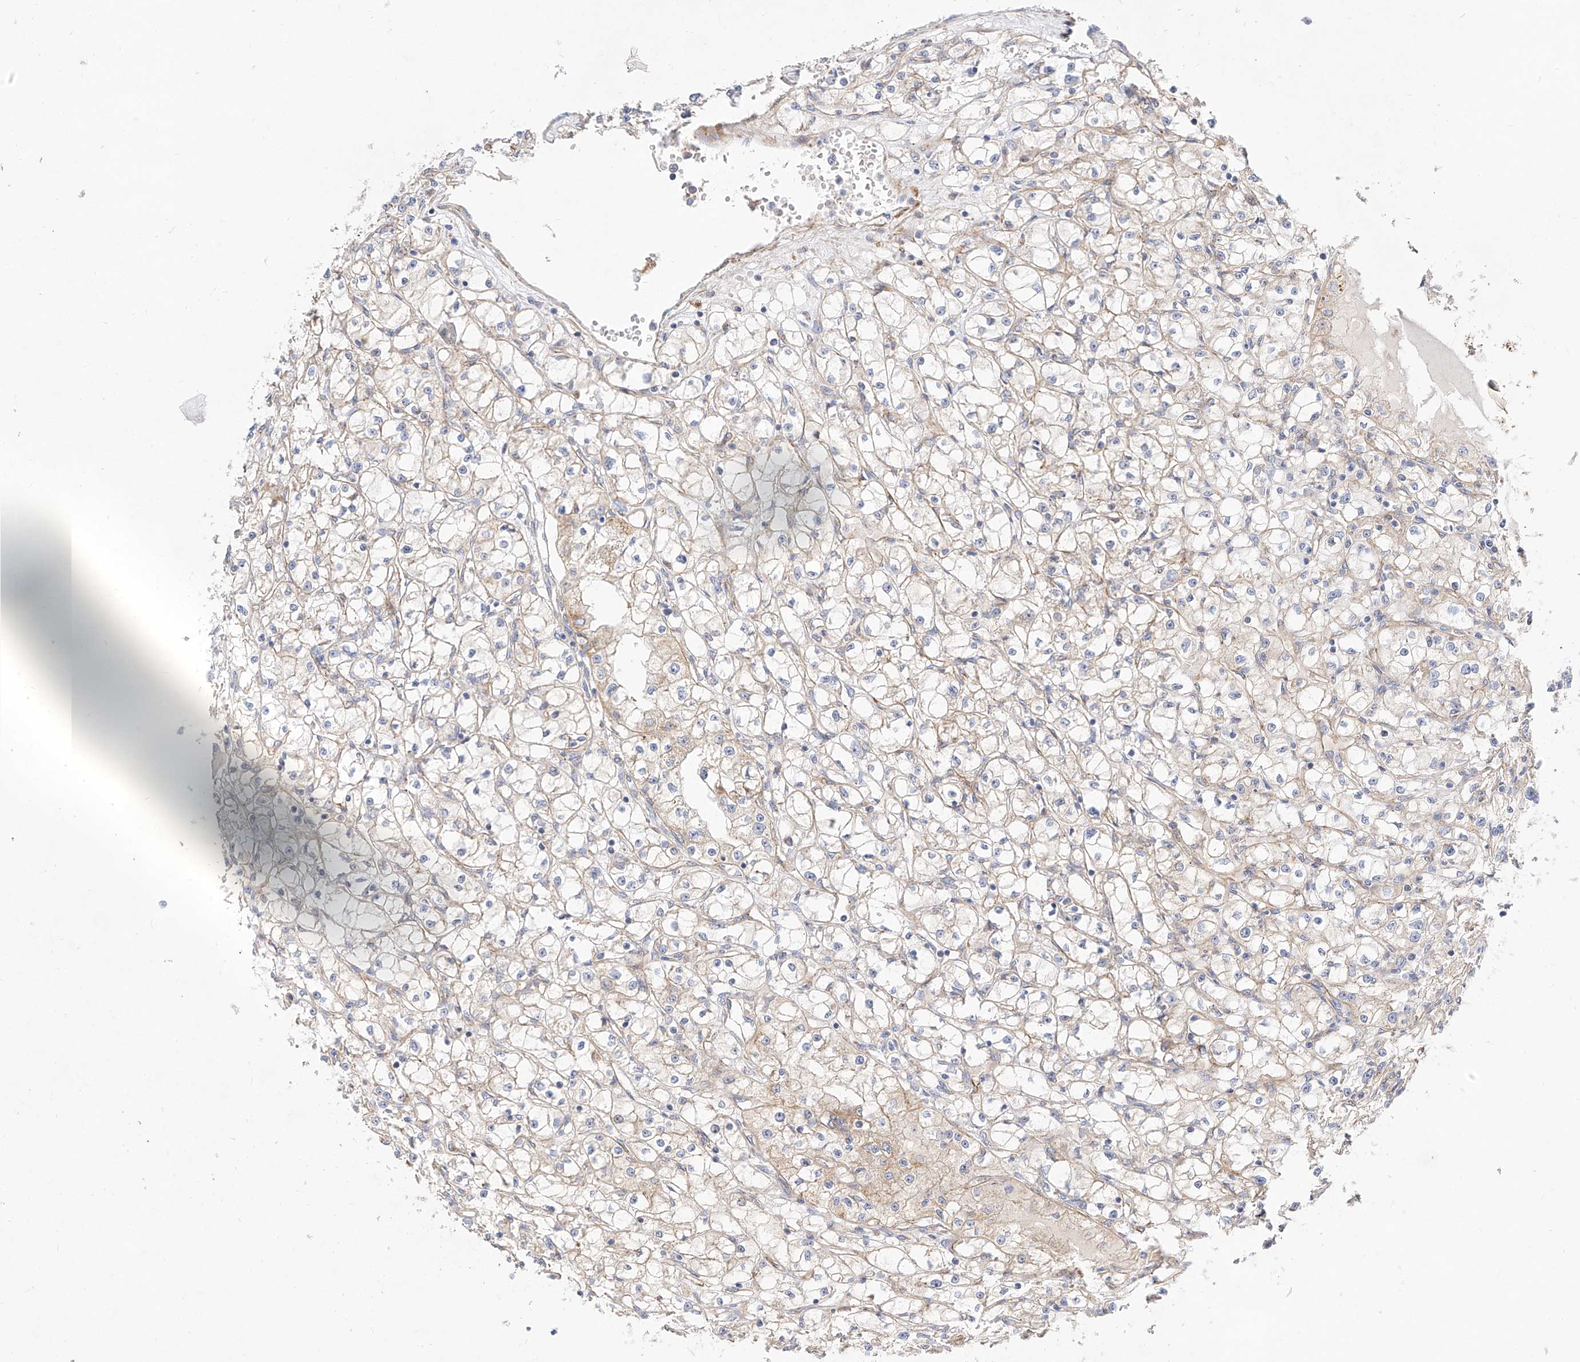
{"staining": {"intensity": "weak", "quantity": "25%-75%", "location": "cytoplasmic/membranous"}, "tissue": "renal cancer", "cell_type": "Tumor cells", "image_type": "cancer", "snomed": [{"axis": "morphology", "description": "Adenocarcinoma, NOS"}, {"axis": "topography", "description": "Kidney"}], "caption": "Weak cytoplasmic/membranous protein positivity is seen in approximately 25%-75% of tumor cells in adenocarcinoma (renal). Nuclei are stained in blue.", "gene": "CST9", "patient": {"sex": "male", "age": 56}}